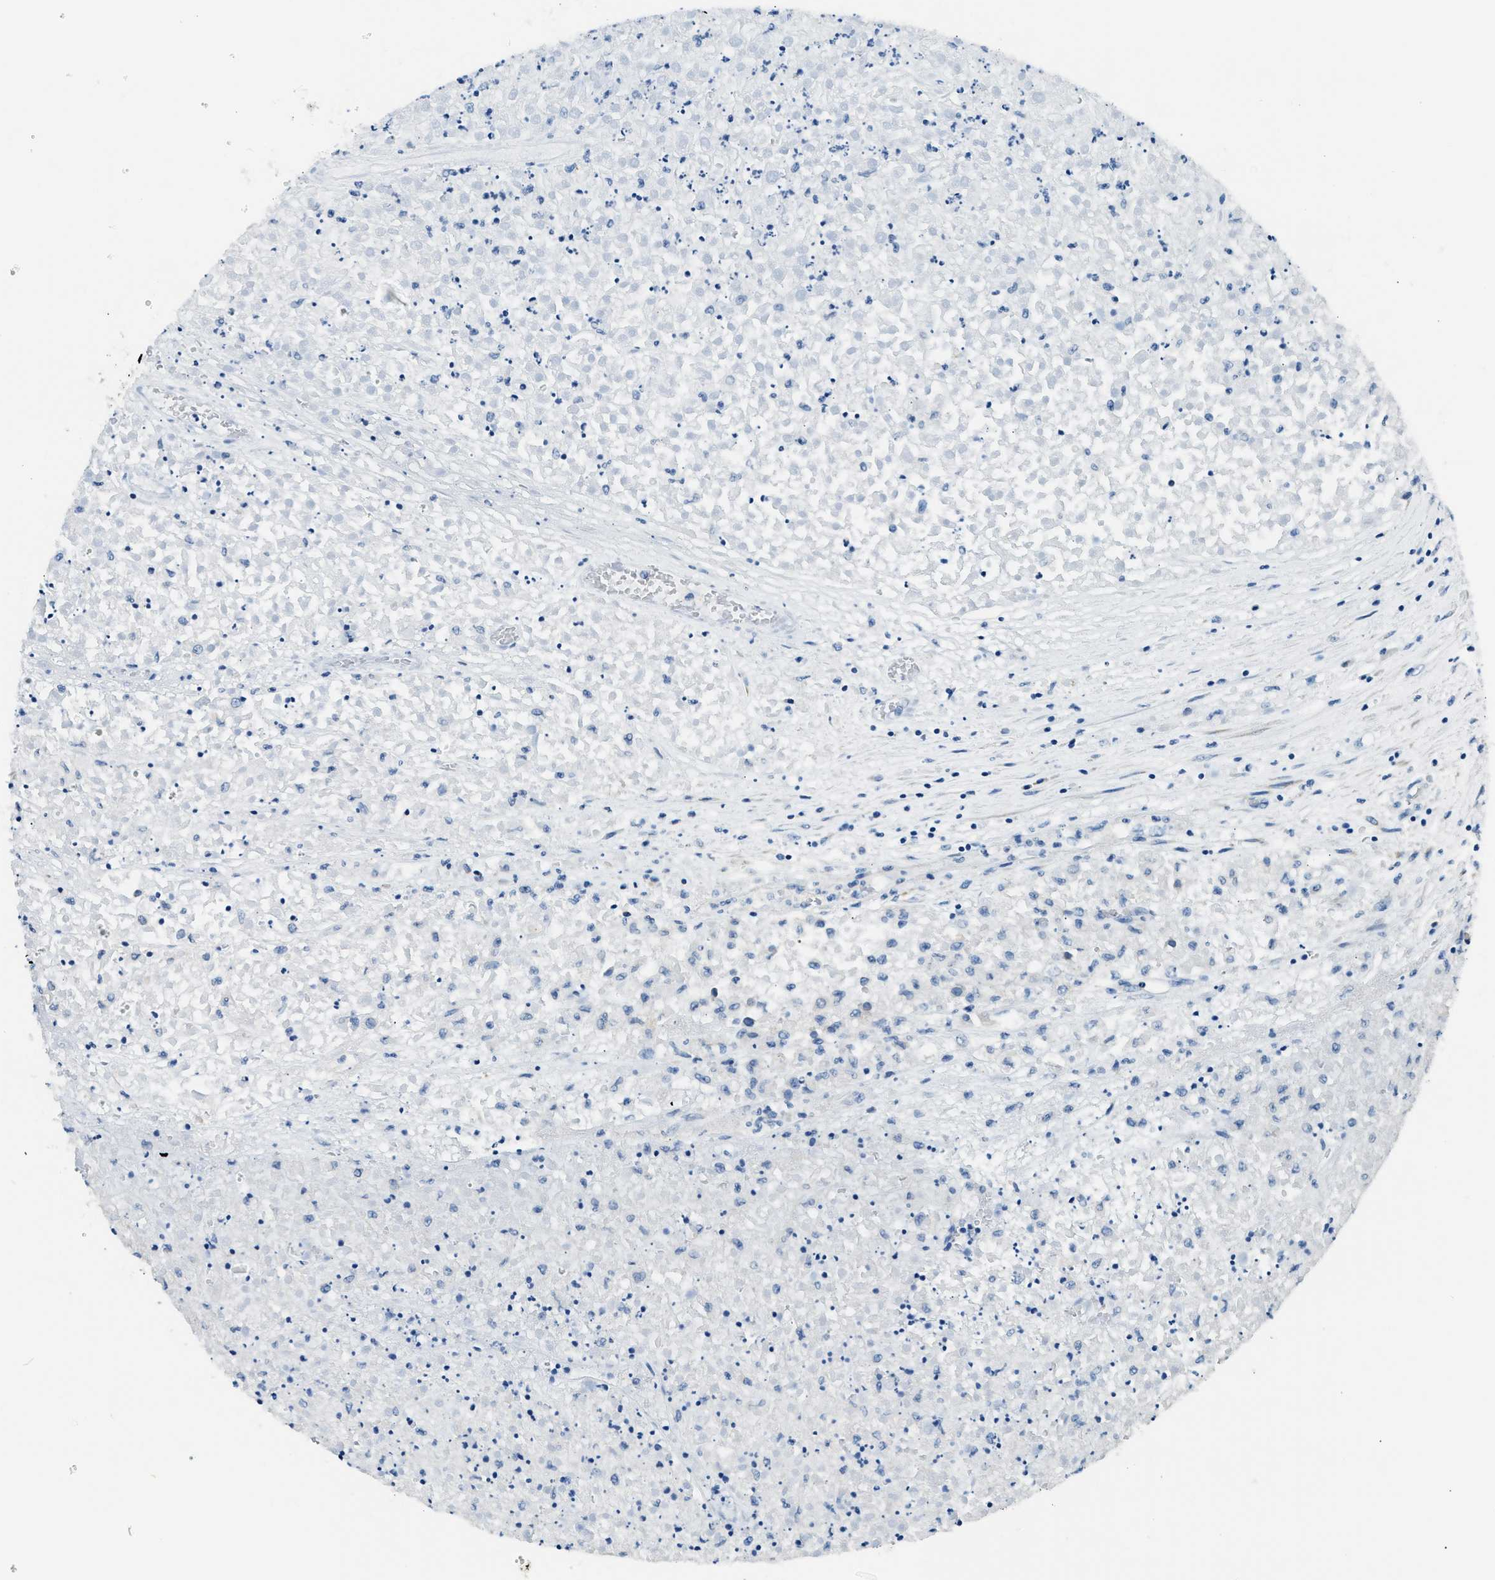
{"staining": {"intensity": "negative", "quantity": "none", "location": "none"}, "tissue": "renal cancer", "cell_type": "Tumor cells", "image_type": "cancer", "snomed": [{"axis": "morphology", "description": "Adenocarcinoma, NOS"}, {"axis": "topography", "description": "Kidney"}], "caption": "High magnification brightfield microscopy of renal adenocarcinoma stained with DAB (brown) and counterstained with hematoxylin (blue): tumor cells show no significant staining. (DAB (3,3'-diaminobenzidine) immunohistochemistry with hematoxylin counter stain).", "gene": "CLDN18", "patient": {"sex": "female", "age": 54}}